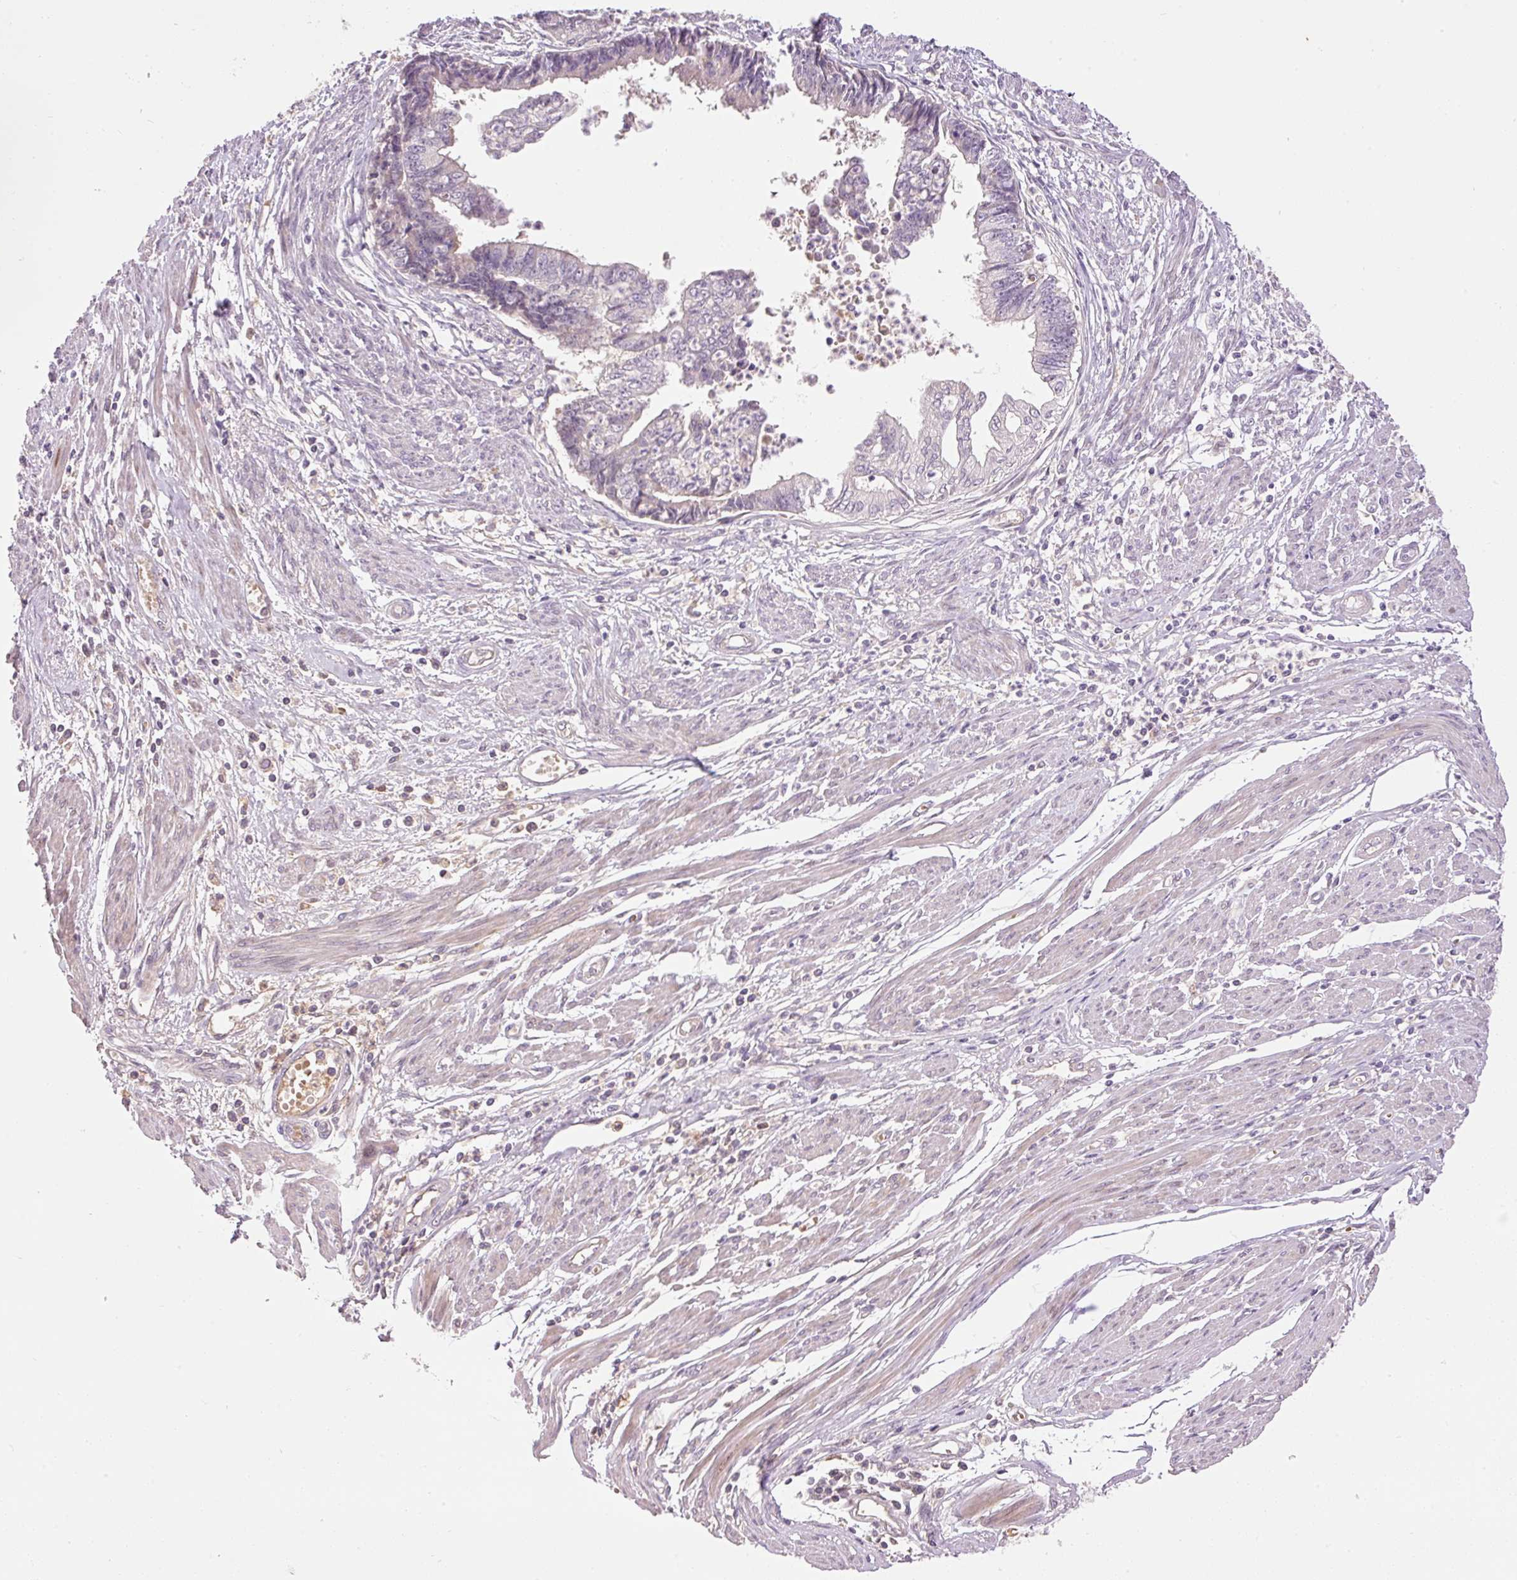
{"staining": {"intensity": "negative", "quantity": "none", "location": "none"}, "tissue": "endometrial cancer", "cell_type": "Tumor cells", "image_type": "cancer", "snomed": [{"axis": "morphology", "description": "Adenocarcinoma, NOS"}, {"axis": "topography", "description": "Endometrium"}], "caption": "Adenocarcinoma (endometrial) was stained to show a protein in brown. There is no significant staining in tumor cells.", "gene": "CMTM8", "patient": {"sex": "female", "age": 73}}